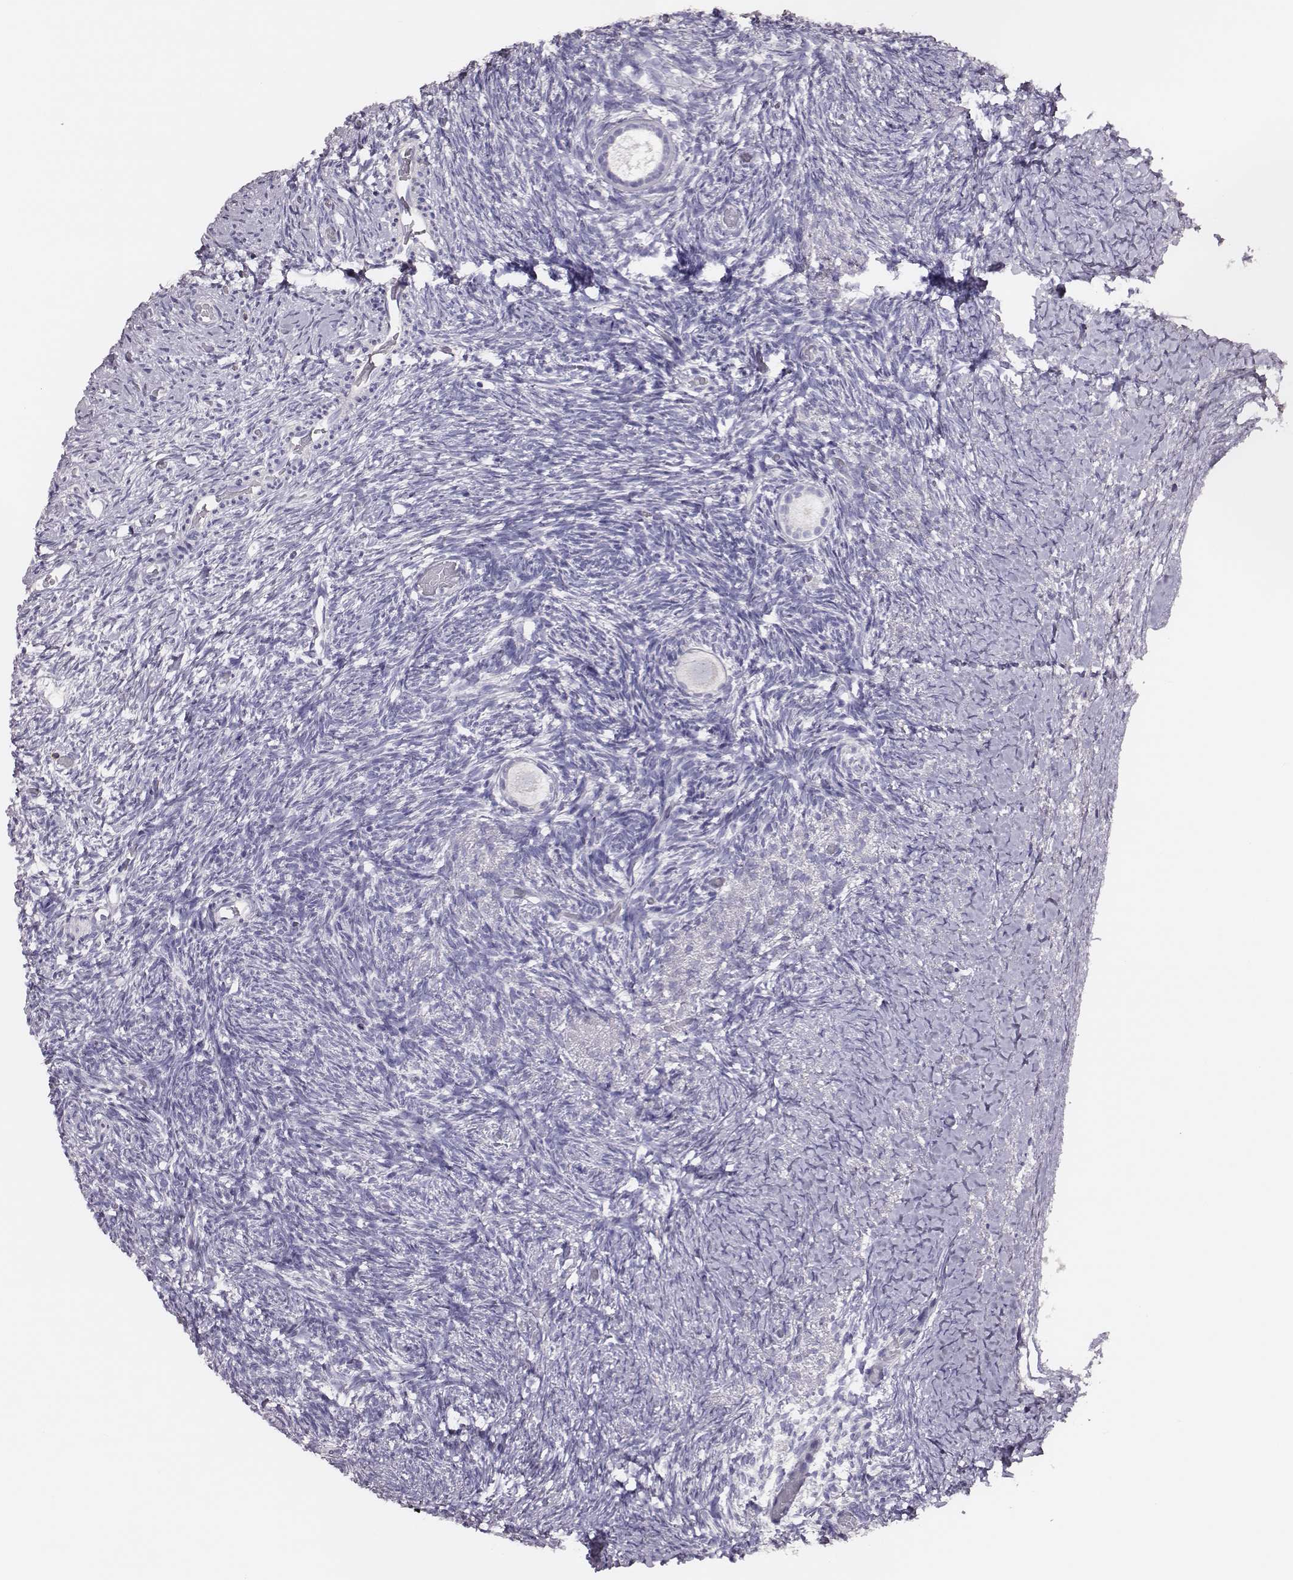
{"staining": {"intensity": "negative", "quantity": "none", "location": "none"}, "tissue": "ovary", "cell_type": "Follicle cells", "image_type": "normal", "snomed": [{"axis": "morphology", "description": "Normal tissue, NOS"}, {"axis": "topography", "description": "Ovary"}], "caption": "Micrograph shows no protein staining in follicle cells of unremarkable ovary. The staining was performed using DAB to visualize the protein expression in brown, while the nuclei were stained in blue with hematoxylin (Magnification: 20x).", "gene": "P2RY10", "patient": {"sex": "female", "age": 39}}